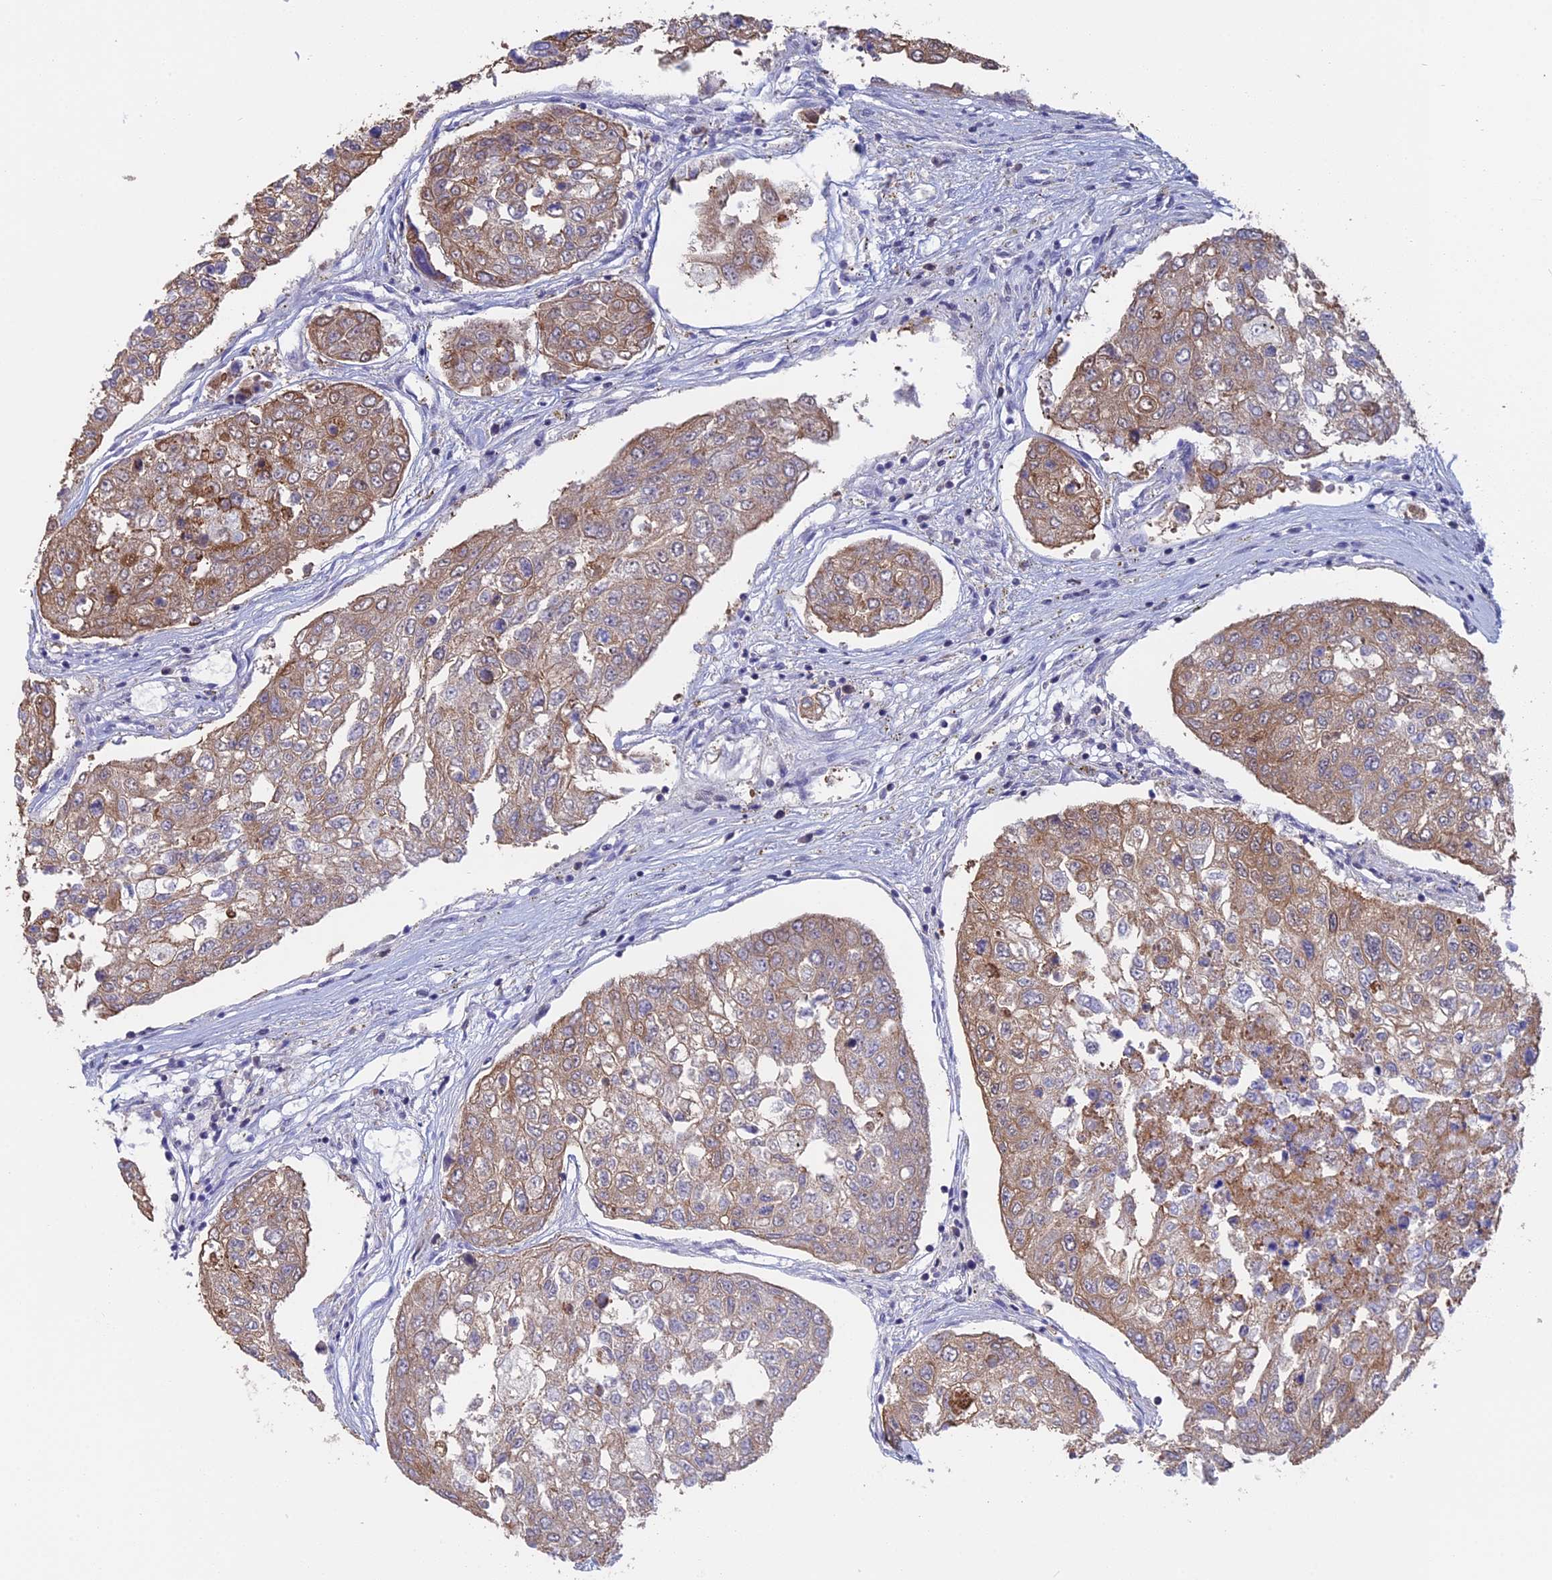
{"staining": {"intensity": "strong", "quantity": "25%-75%", "location": "cytoplasmic/membranous"}, "tissue": "urothelial cancer", "cell_type": "Tumor cells", "image_type": "cancer", "snomed": [{"axis": "morphology", "description": "Urothelial carcinoma, High grade"}, {"axis": "topography", "description": "Lymph node"}, {"axis": "topography", "description": "Urinary bladder"}], "caption": "This is an image of IHC staining of high-grade urothelial carcinoma, which shows strong staining in the cytoplasmic/membranous of tumor cells.", "gene": "STUB1", "patient": {"sex": "male", "age": 51}}